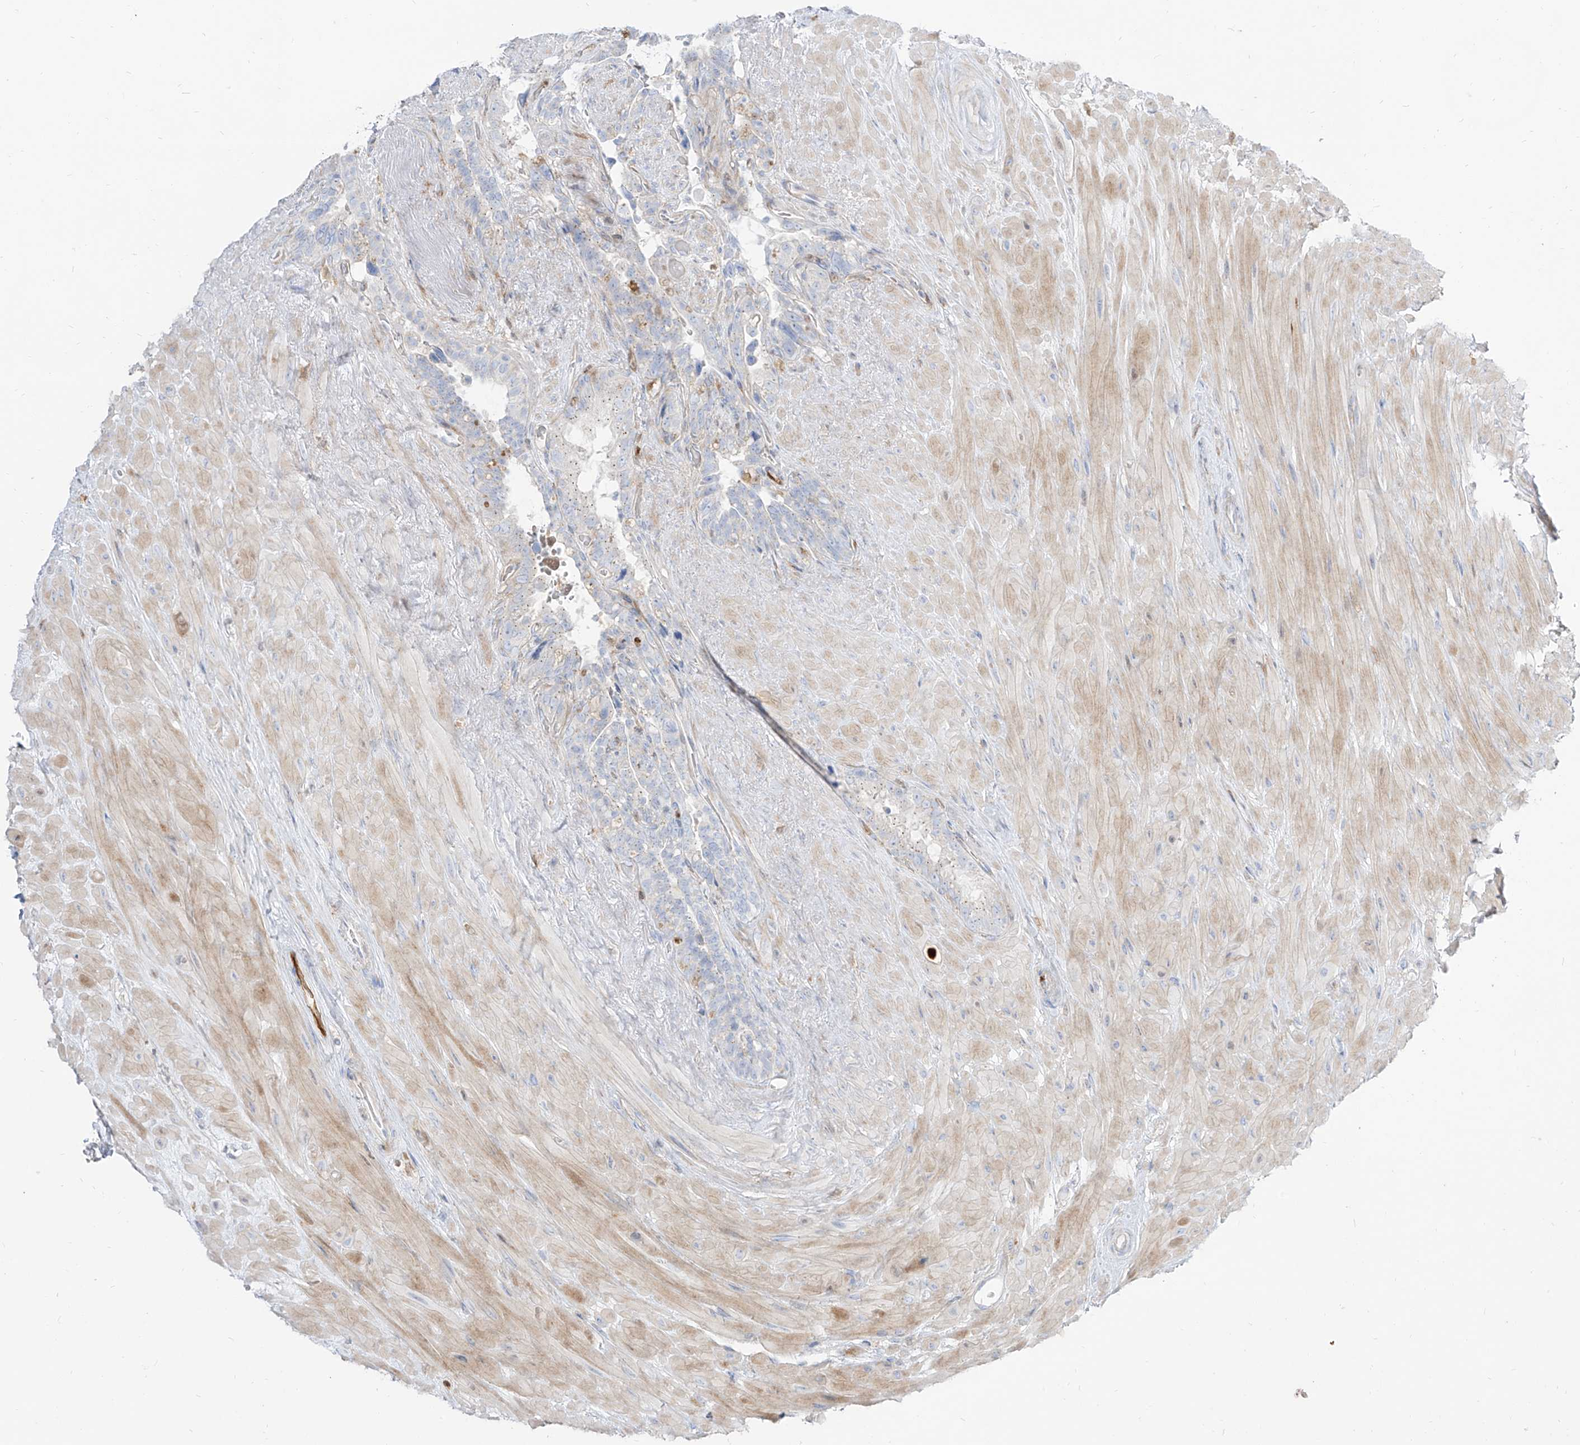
{"staining": {"intensity": "weak", "quantity": "<25%", "location": "cytoplasmic/membranous"}, "tissue": "seminal vesicle", "cell_type": "Glandular cells", "image_type": "normal", "snomed": [{"axis": "morphology", "description": "Normal tissue, NOS"}, {"axis": "topography", "description": "Seminal veicle"}], "caption": "An image of human seminal vesicle is negative for staining in glandular cells.", "gene": "KYNU", "patient": {"sex": "male", "age": 80}}